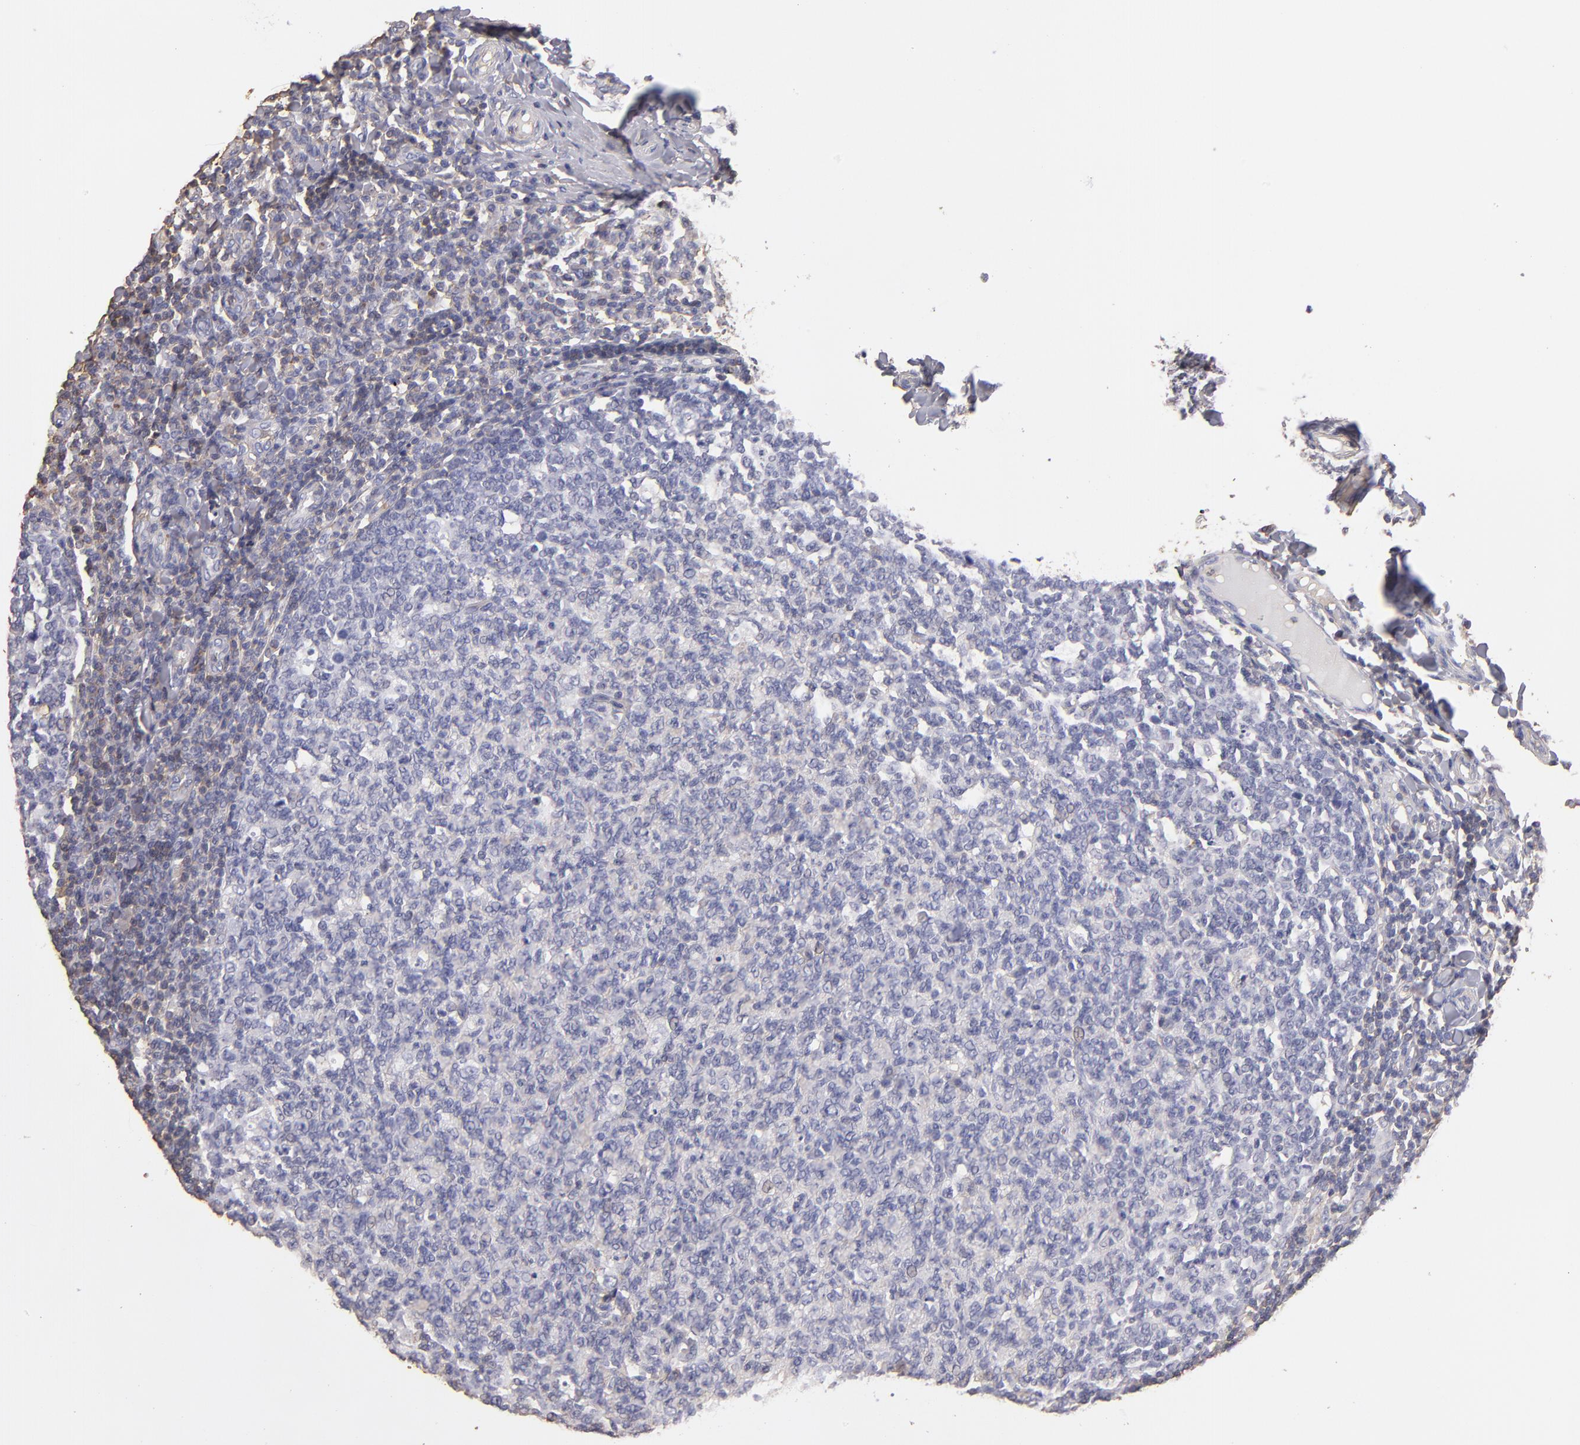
{"staining": {"intensity": "weak", "quantity": "25%-75%", "location": "cytoplasmic/membranous"}, "tissue": "tonsil", "cell_type": "Germinal center cells", "image_type": "normal", "snomed": [{"axis": "morphology", "description": "Normal tissue, NOS"}, {"axis": "topography", "description": "Tonsil"}], "caption": "This image demonstrates unremarkable tonsil stained with IHC to label a protein in brown. The cytoplasmic/membranous of germinal center cells show weak positivity for the protein. Nuclei are counter-stained blue.", "gene": "ABCB1", "patient": {"sex": "male", "age": 6}}